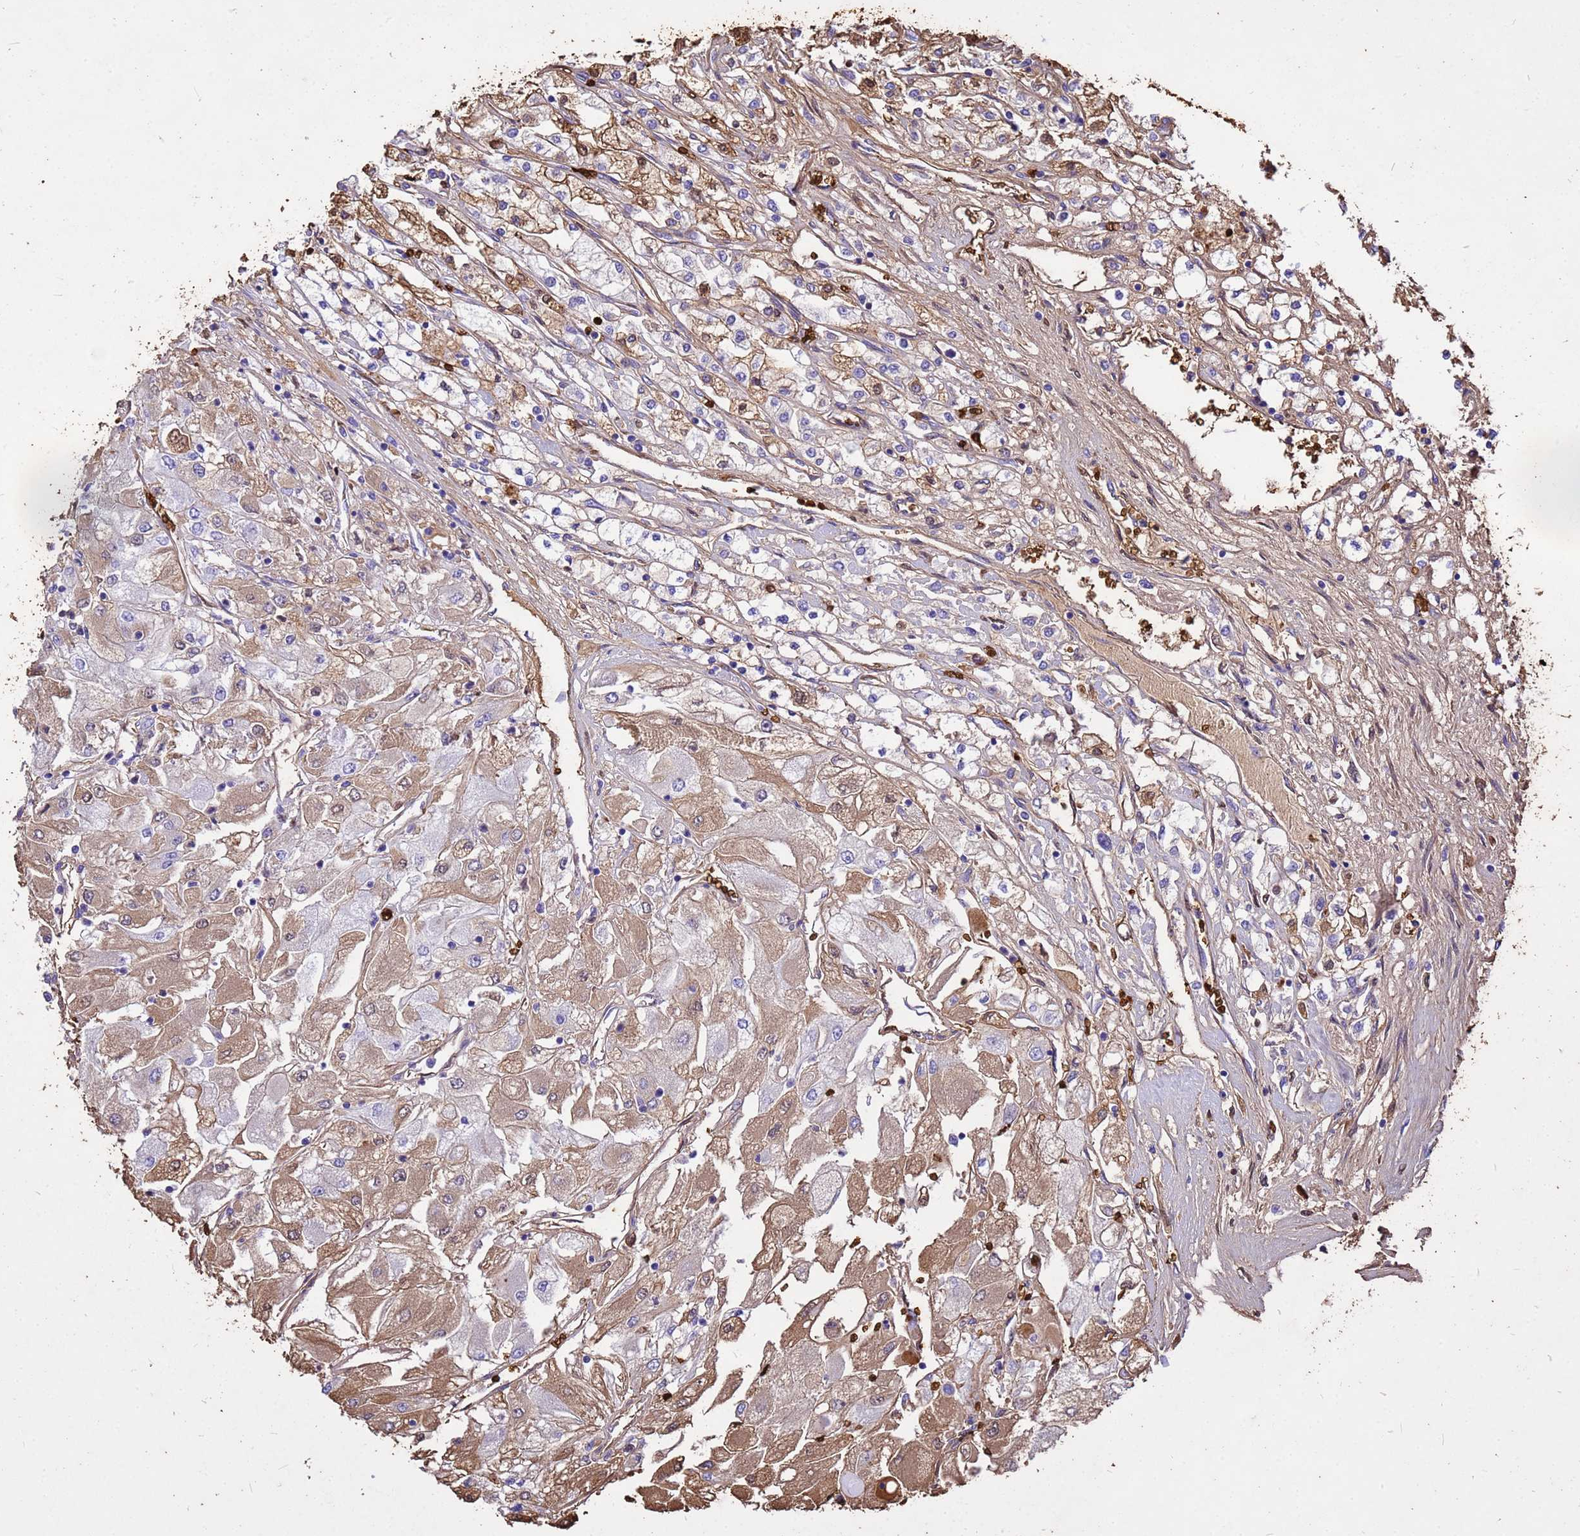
{"staining": {"intensity": "moderate", "quantity": "<25%", "location": "cytoplasmic/membranous"}, "tissue": "renal cancer", "cell_type": "Tumor cells", "image_type": "cancer", "snomed": [{"axis": "morphology", "description": "Adenocarcinoma, NOS"}, {"axis": "topography", "description": "Kidney"}], "caption": "Renal adenocarcinoma stained with a brown dye displays moderate cytoplasmic/membranous positive staining in about <25% of tumor cells.", "gene": "HBA2", "patient": {"sex": "male", "age": 80}}